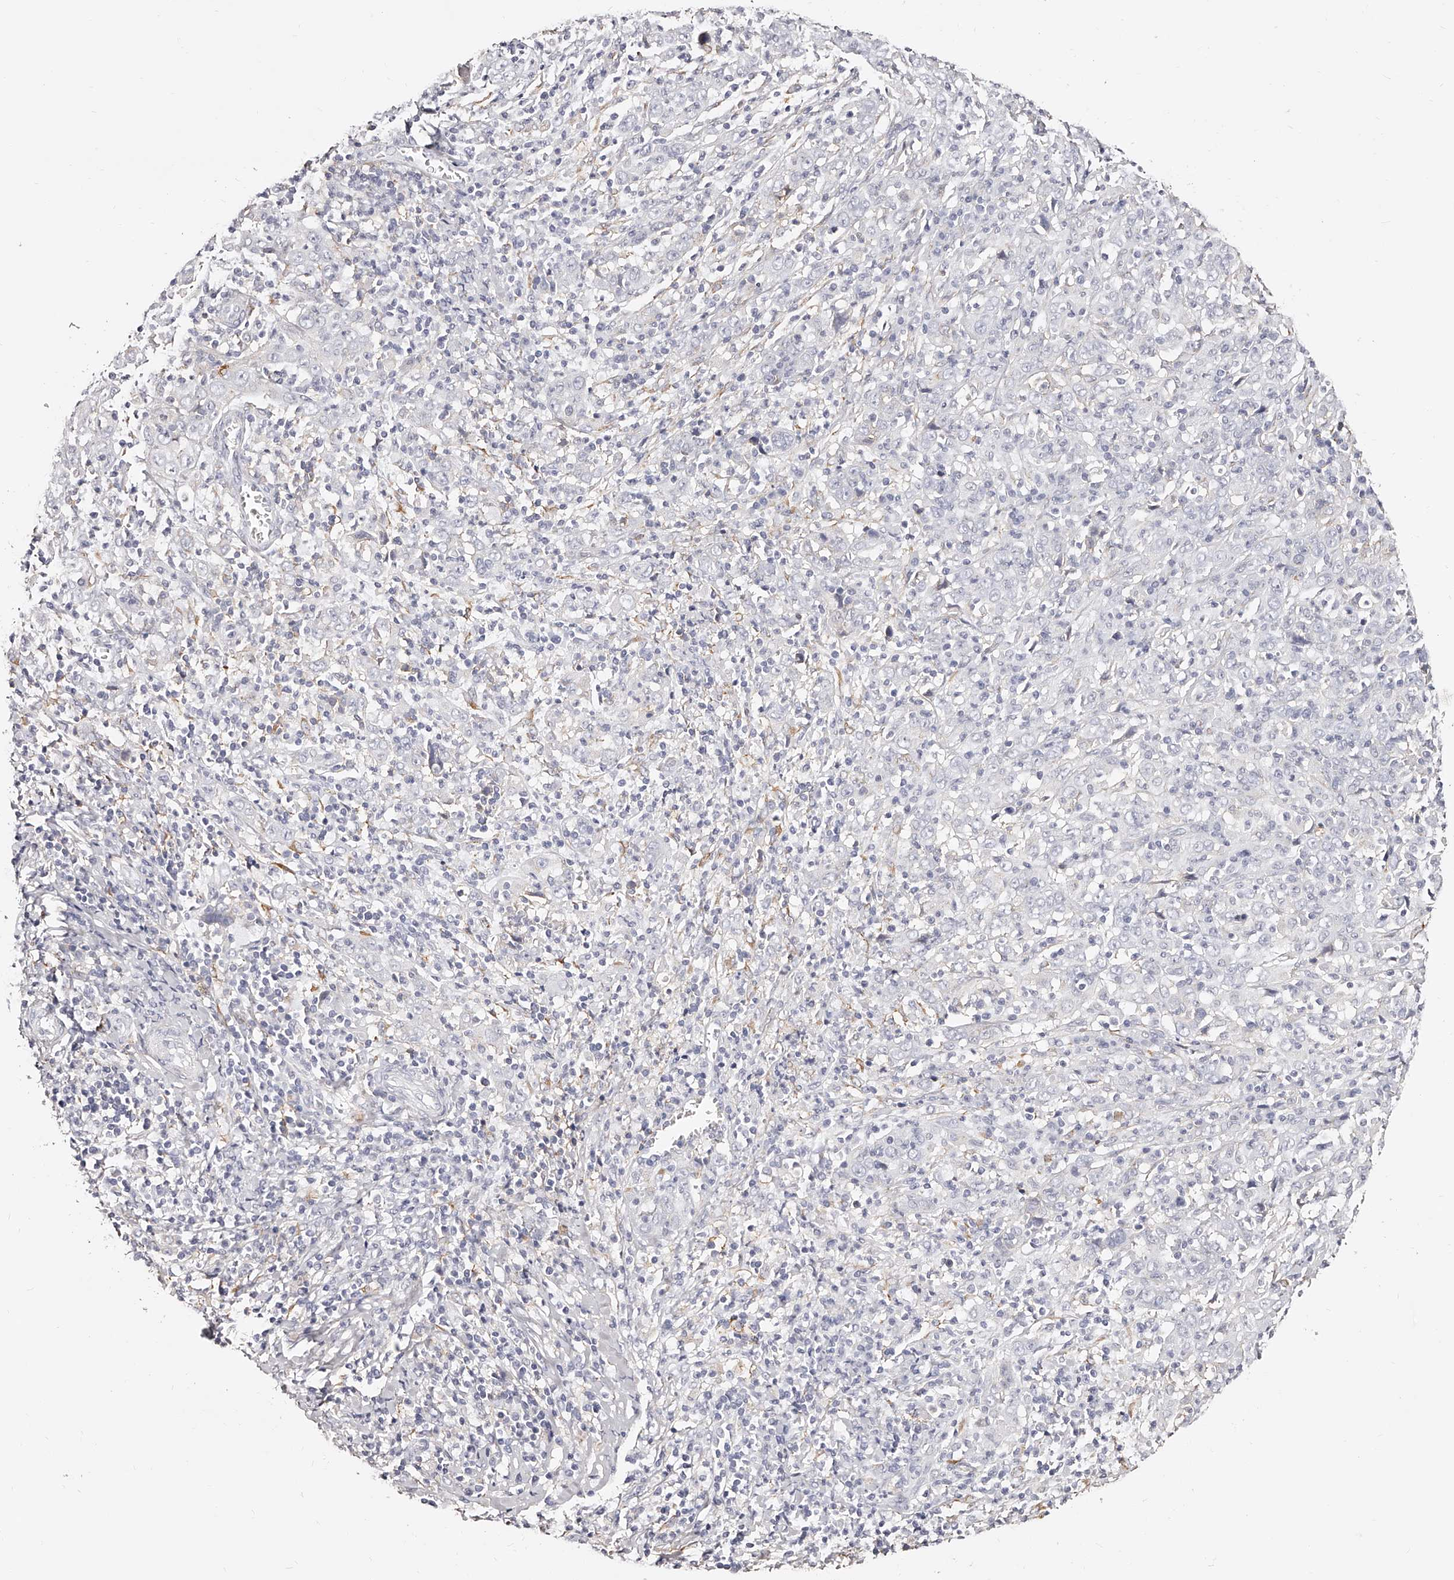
{"staining": {"intensity": "negative", "quantity": "none", "location": "none"}, "tissue": "cervical cancer", "cell_type": "Tumor cells", "image_type": "cancer", "snomed": [{"axis": "morphology", "description": "Squamous cell carcinoma, NOS"}, {"axis": "topography", "description": "Cervix"}], "caption": "There is no significant staining in tumor cells of squamous cell carcinoma (cervical). The staining is performed using DAB (3,3'-diaminobenzidine) brown chromogen with nuclei counter-stained in using hematoxylin.", "gene": "CD82", "patient": {"sex": "female", "age": 46}}